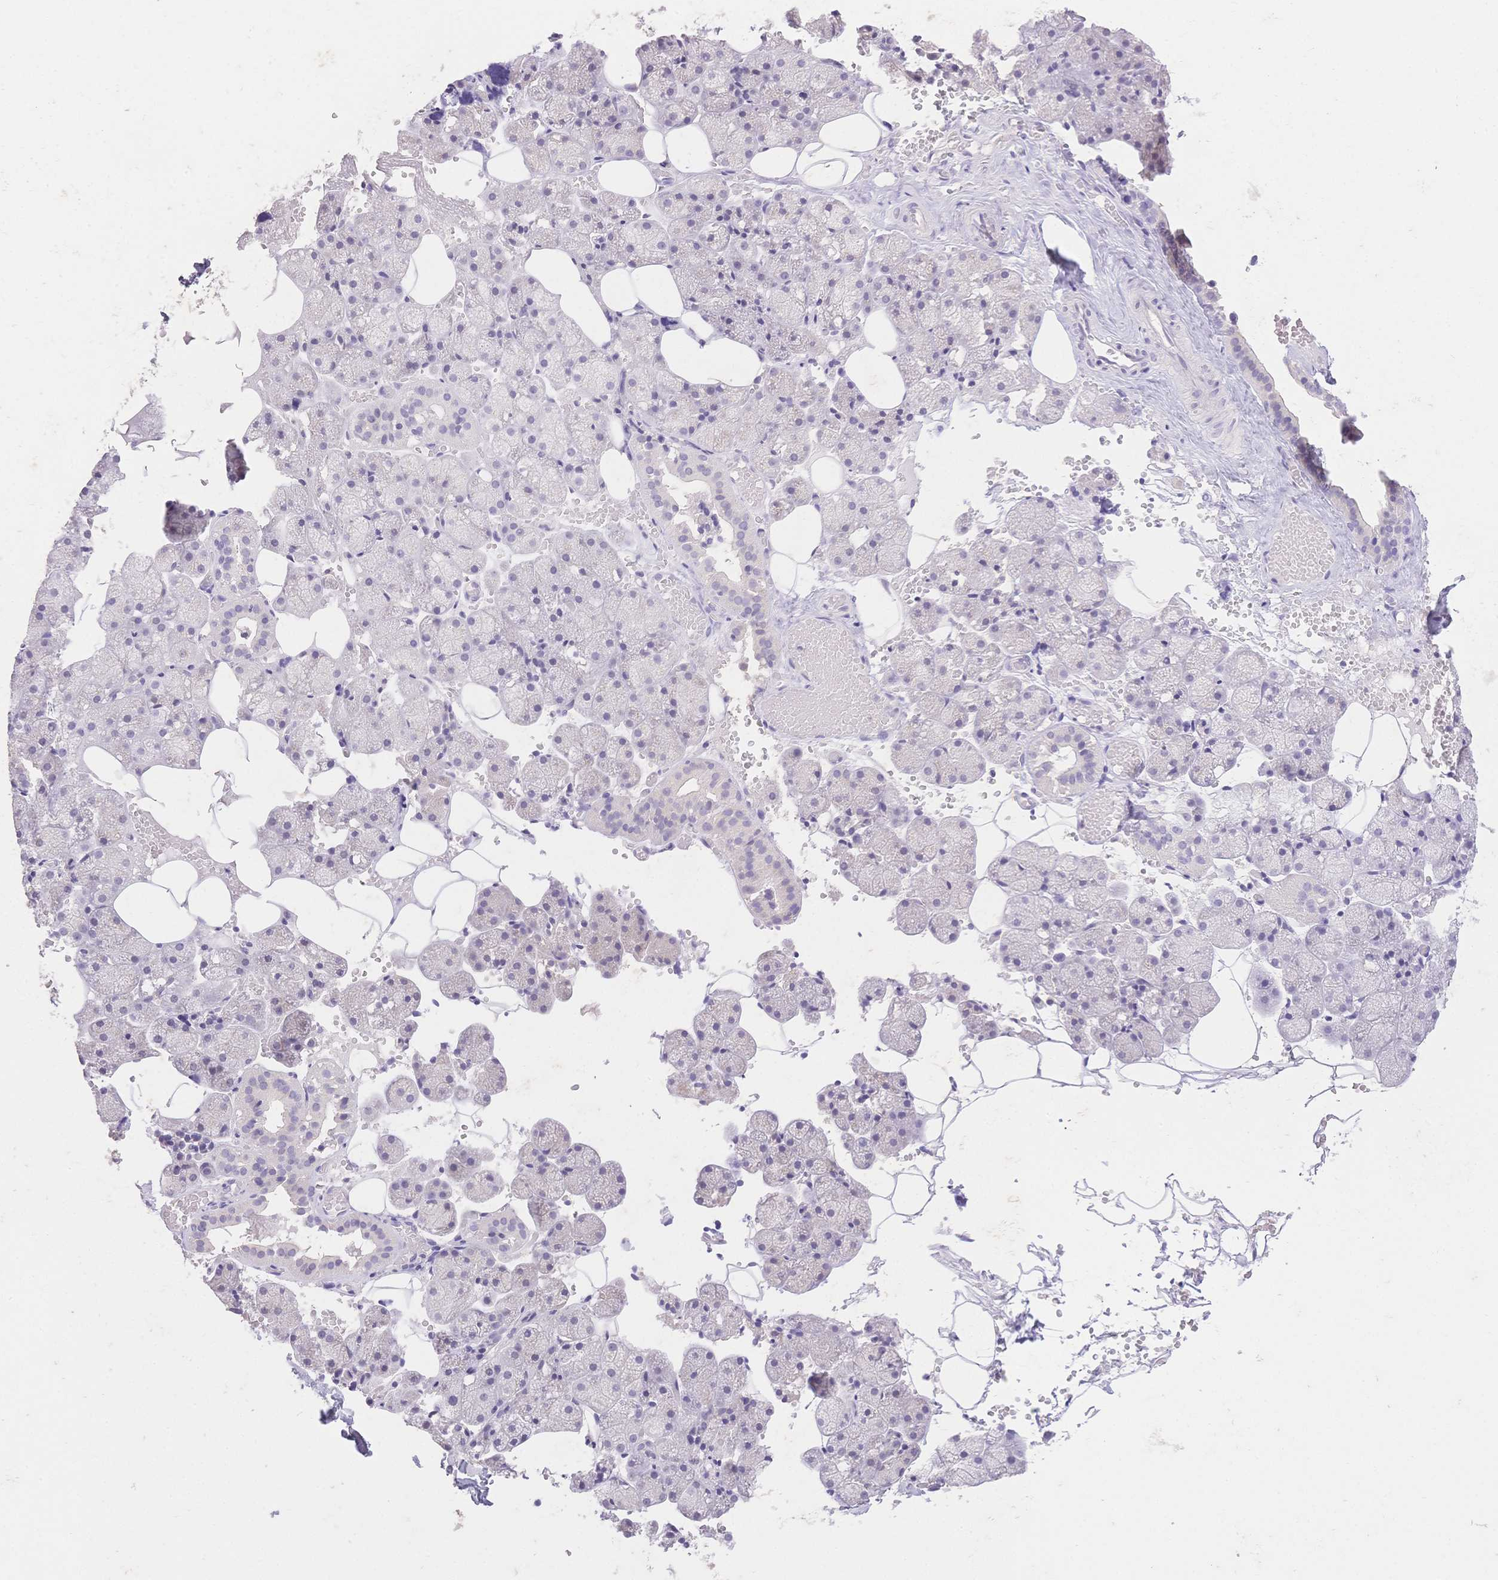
{"staining": {"intensity": "weak", "quantity": "<25%", "location": "cytoplasmic/membranous"}, "tissue": "salivary gland", "cell_type": "Glandular cells", "image_type": "normal", "snomed": [{"axis": "morphology", "description": "Normal tissue, NOS"}, {"axis": "topography", "description": "Salivary gland"}], "caption": "A high-resolution micrograph shows immunohistochemistry (IHC) staining of benign salivary gland, which exhibits no significant positivity in glandular cells. (DAB (3,3'-diaminobenzidine) IHC visualized using brightfield microscopy, high magnification).", "gene": "SUV39H2", "patient": {"sex": "male", "age": 38}}